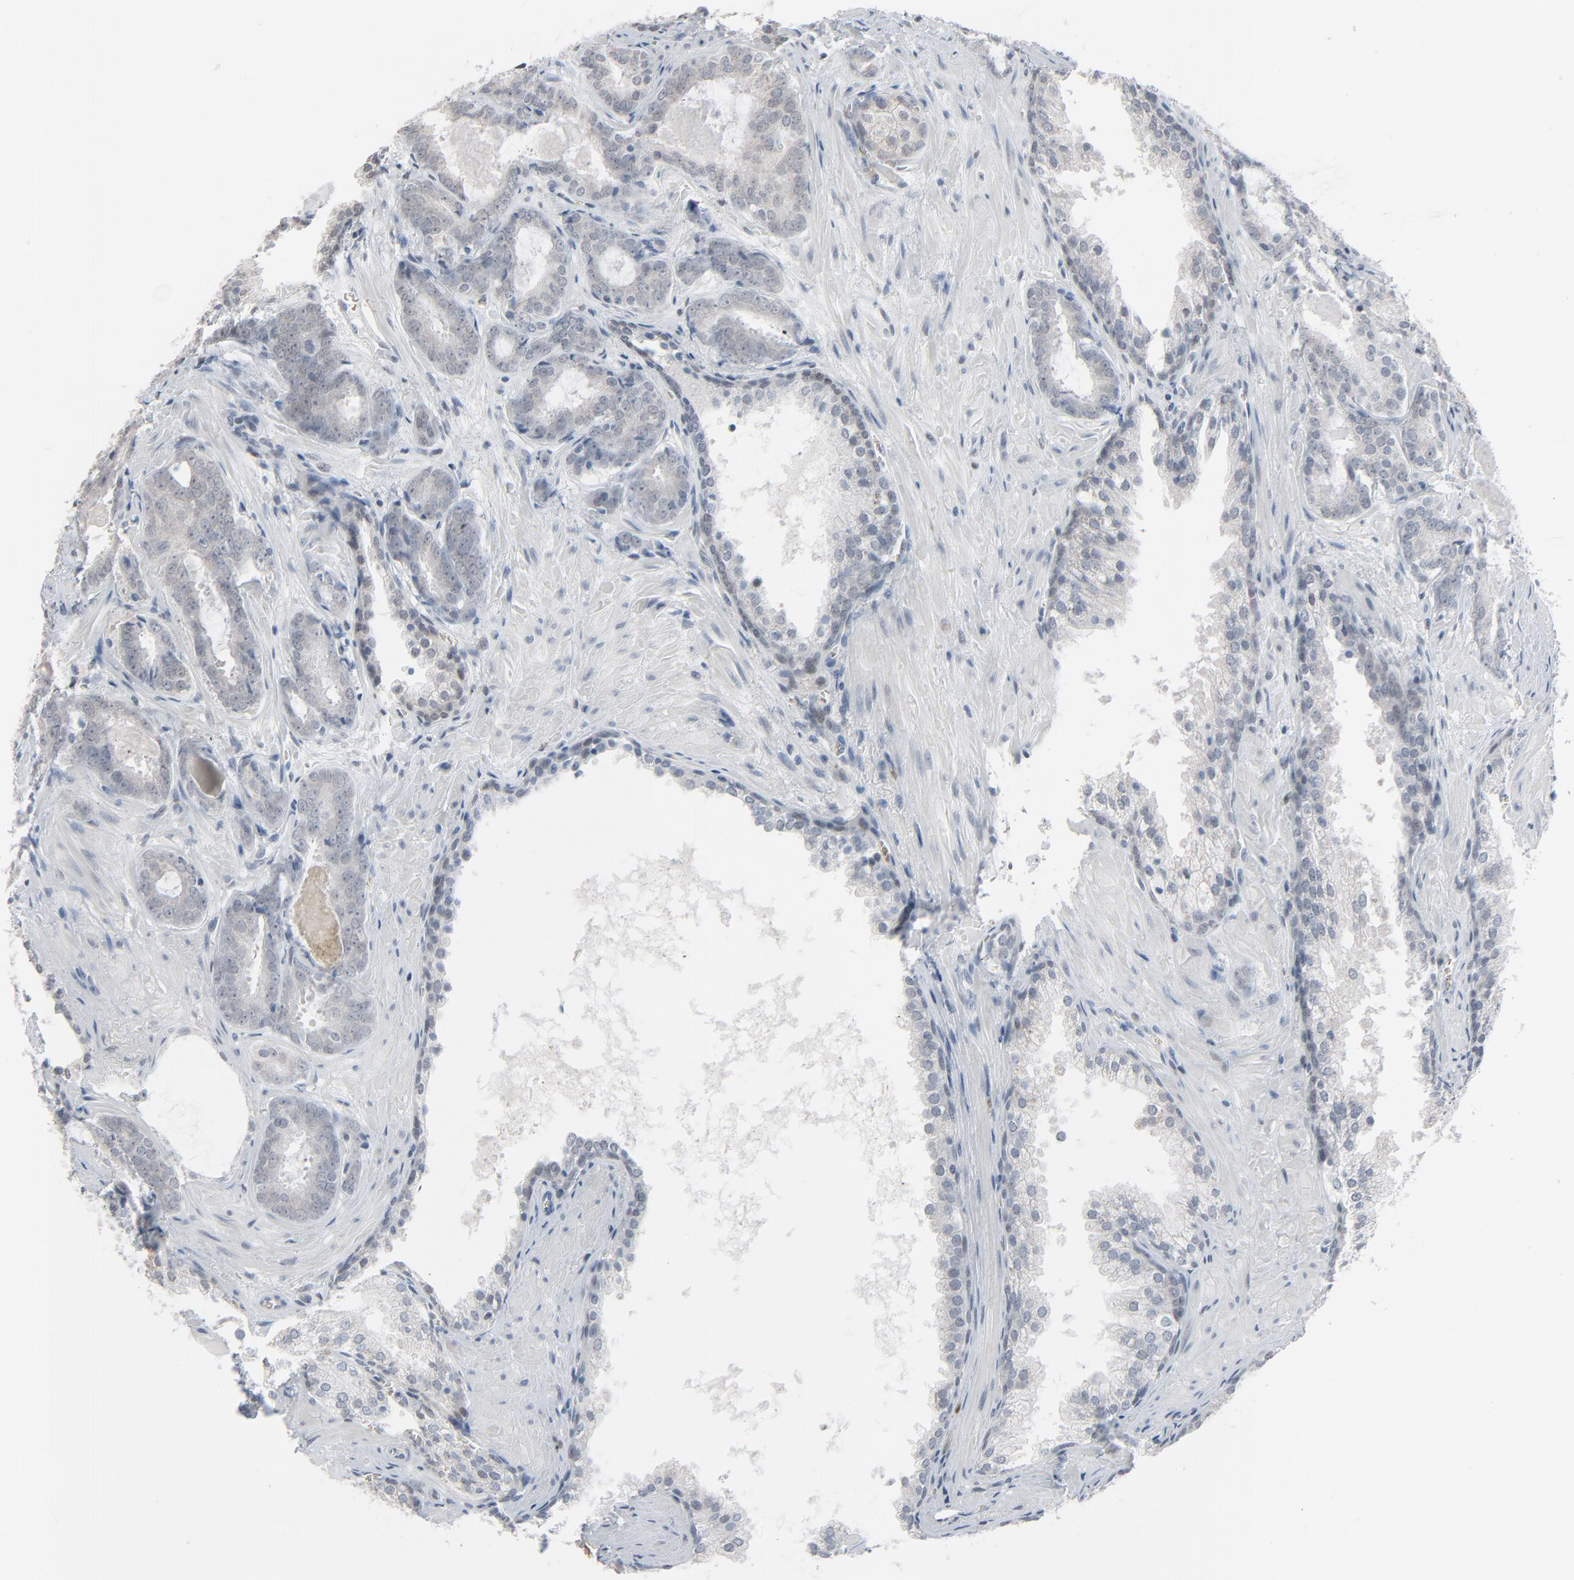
{"staining": {"intensity": "negative", "quantity": "none", "location": "none"}, "tissue": "prostate cancer", "cell_type": "Tumor cells", "image_type": "cancer", "snomed": [{"axis": "morphology", "description": "Adenocarcinoma, Medium grade"}, {"axis": "topography", "description": "Prostate"}], "caption": "High magnification brightfield microscopy of medium-grade adenocarcinoma (prostate) stained with DAB (3,3'-diaminobenzidine) (brown) and counterstained with hematoxylin (blue): tumor cells show no significant staining. (Brightfield microscopy of DAB immunohistochemistry at high magnification).", "gene": "SAGE1", "patient": {"sex": "male", "age": 64}}